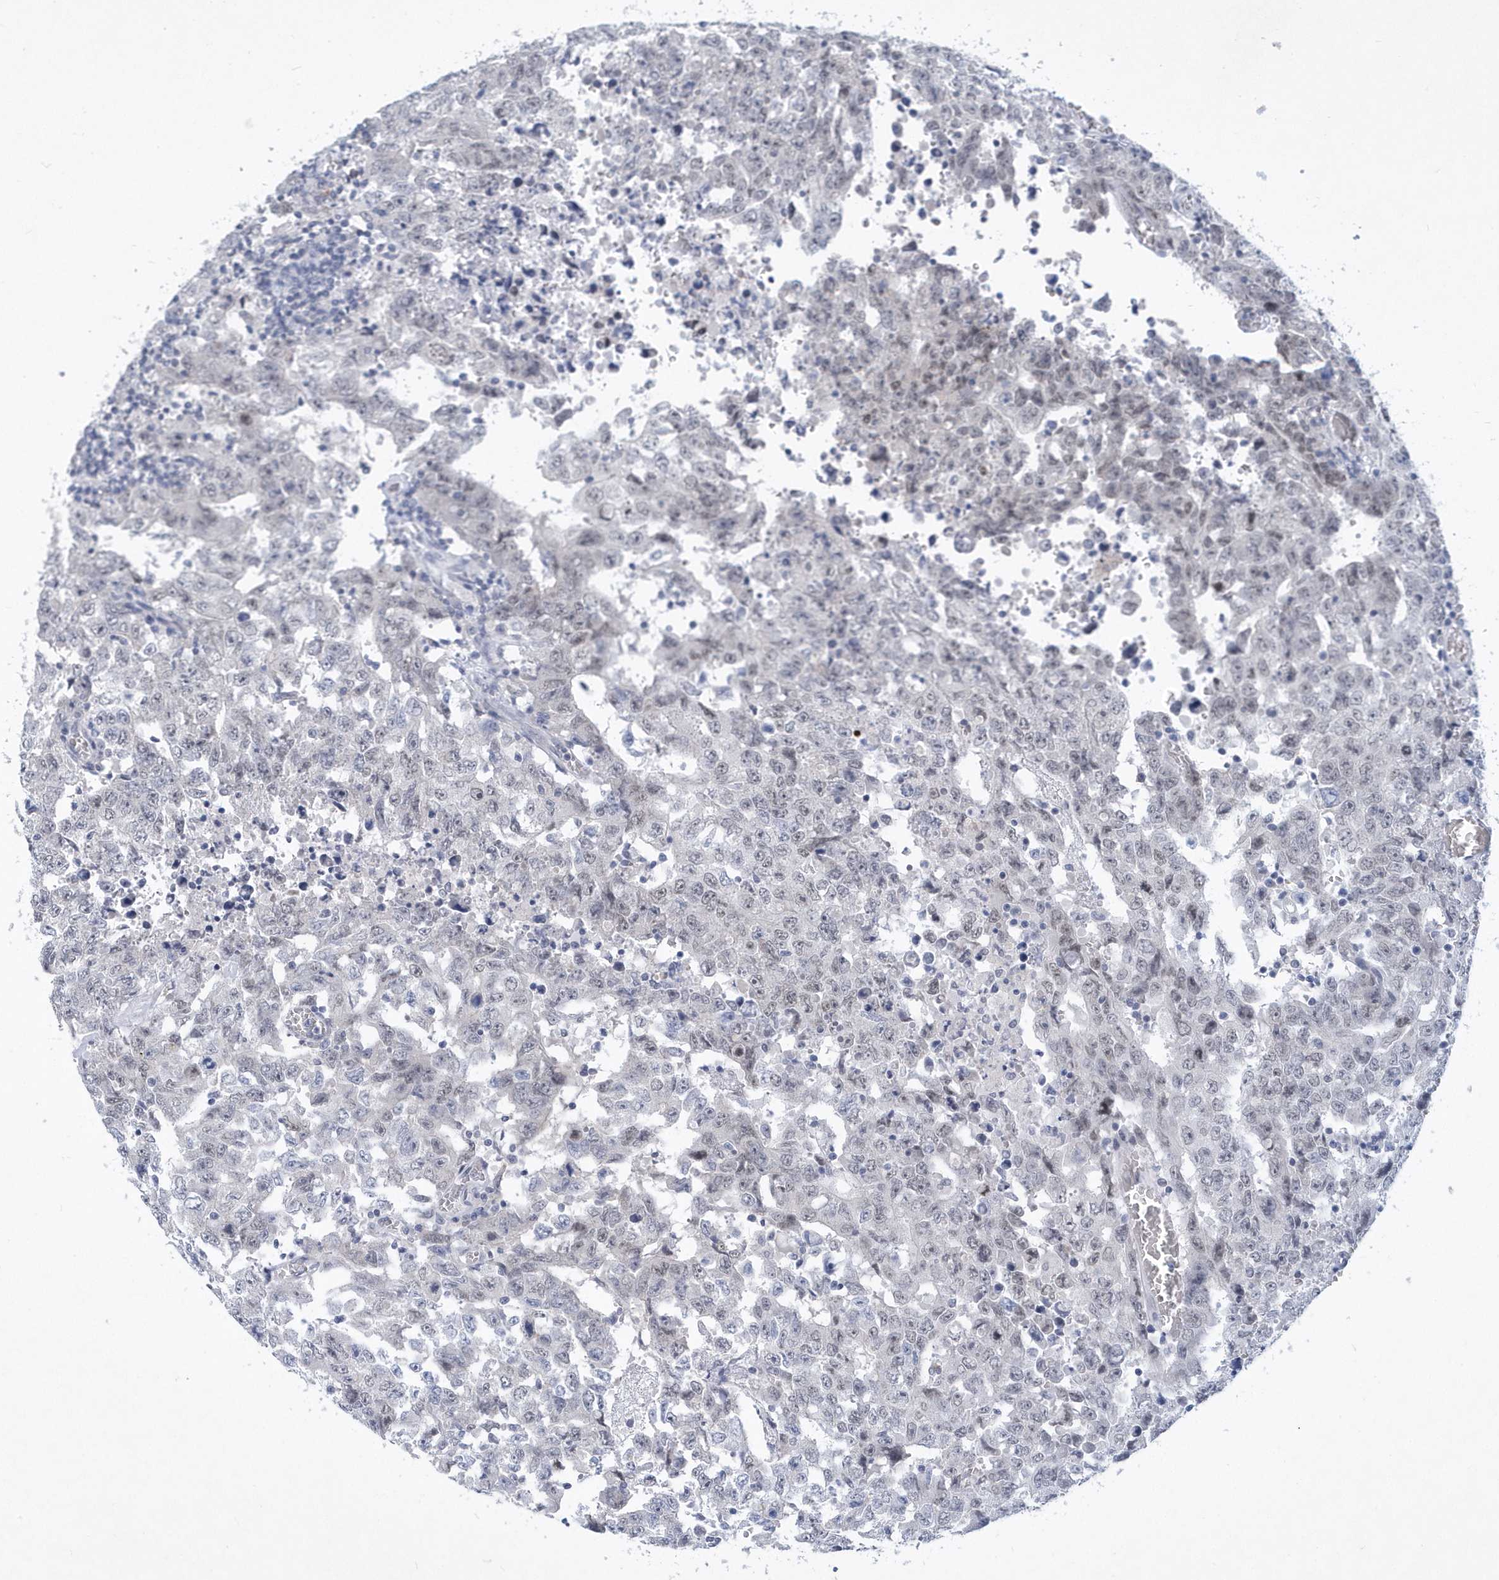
{"staining": {"intensity": "negative", "quantity": "none", "location": "none"}, "tissue": "testis cancer", "cell_type": "Tumor cells", "image_type": "cancer", "snomed": [{"axis": "morphology", "description": "Carcinoma, Embryonal, NOS"}, {"axis": "topography", "description": "Testis"}], "caption": "Micrograph shows no protein positivity in tumor cells of testis embryonal carcinoma tissue. (DAB (3,3'-diaminobenzidine) immunohistochemistry, high magnification).", "gene": "SRGAP3", "patient": {"sex": "male", "age": 26}}